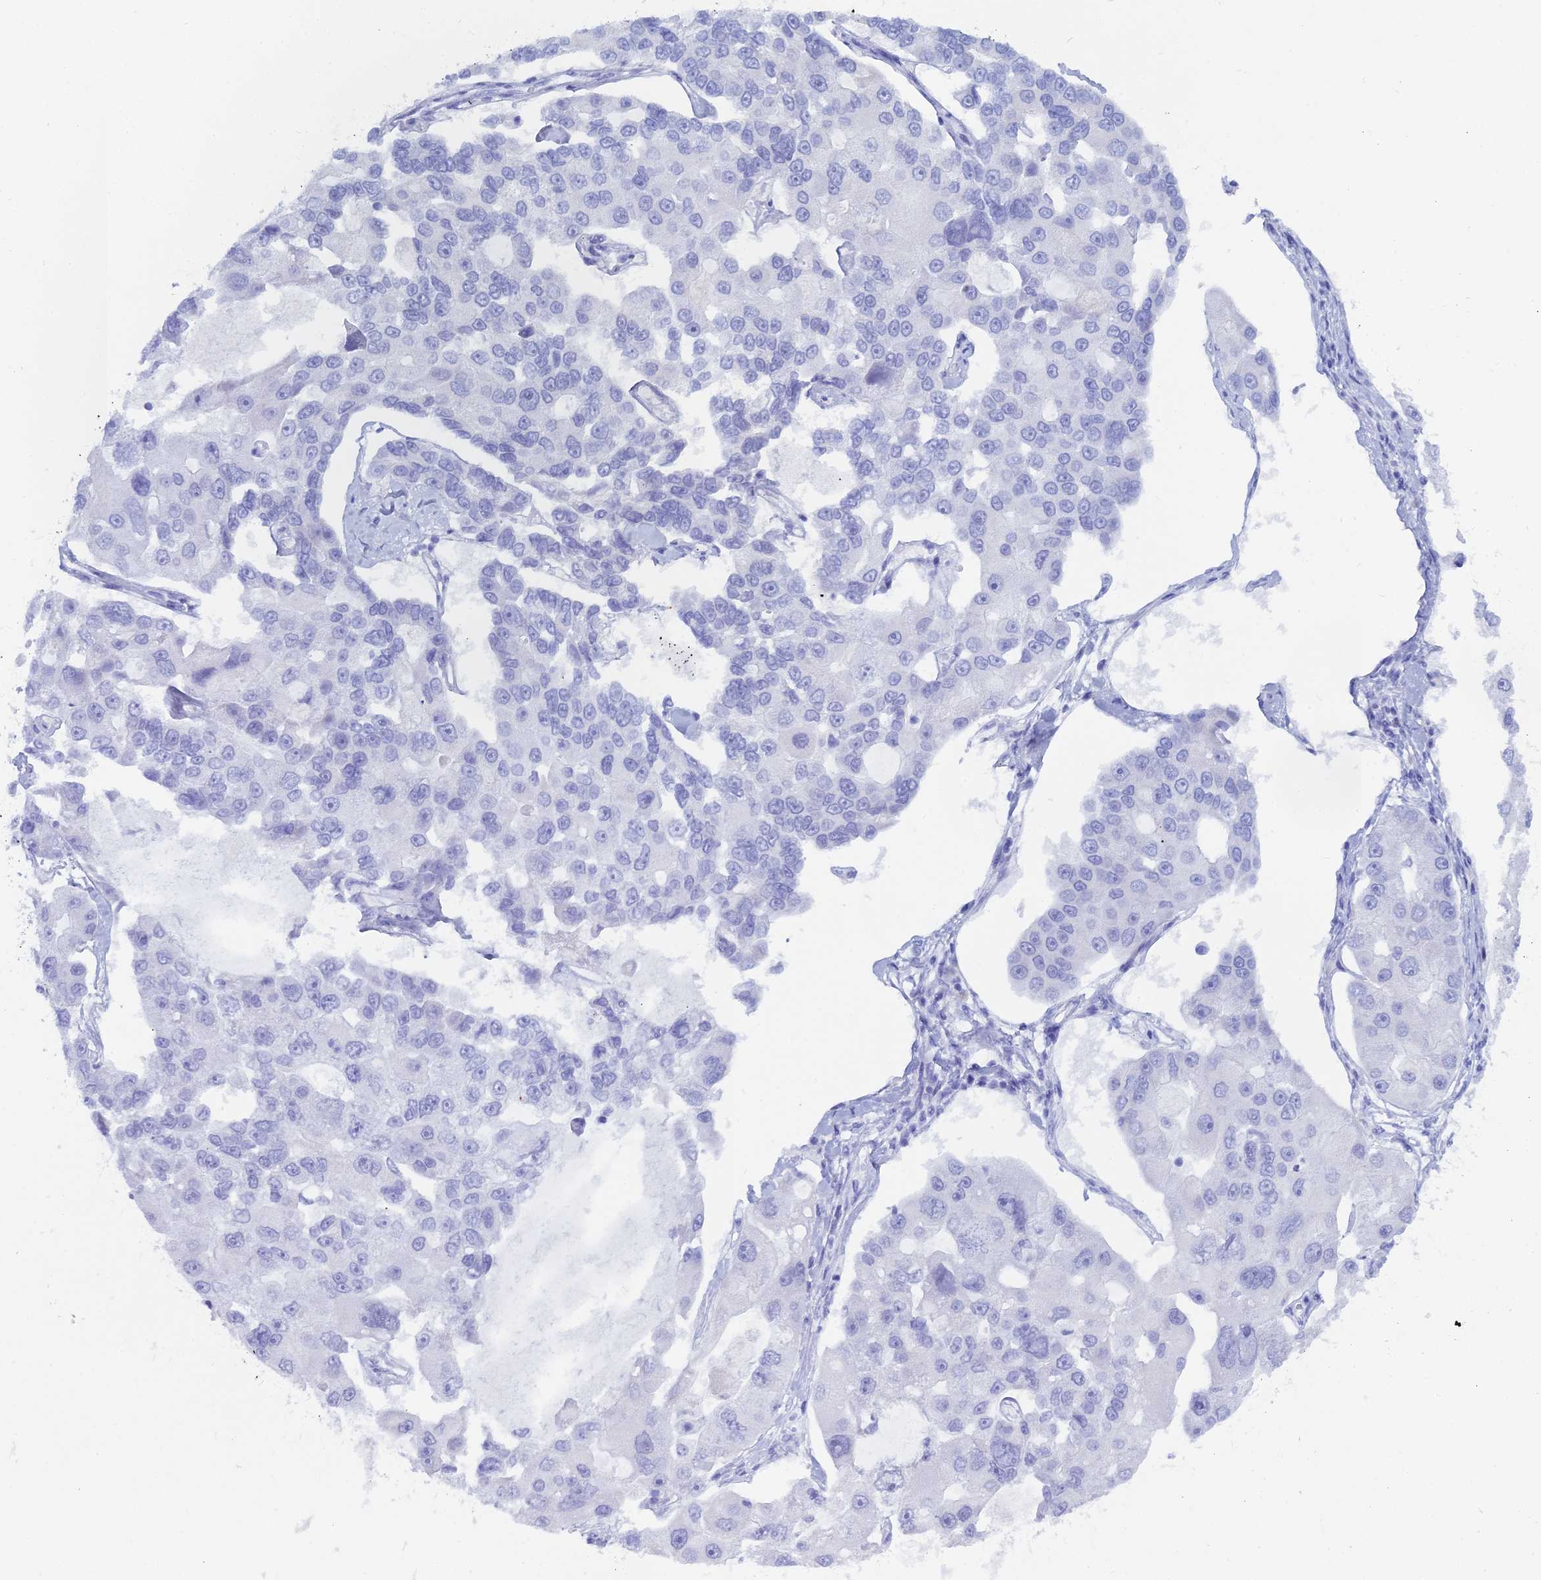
{"staining": {"intensity": "negative", "quantity": "none", "location": "none"}, "tissue": "lung cancer", "cell_type": "Tumor cells", "image_type": "cancer", "snomed": [{"axis": "morphology", "description": "Adenocarcinoma, NOS"}, {"axis": "topography", "description": "Lung"}], "caption": "Human lung adenocarcinoma stained for a protein using immunohistochemistry (IHC) reveals no positivity in tumor cells.", "gene": "CGB2", "patient": {"sex": "female", "age": 54}}